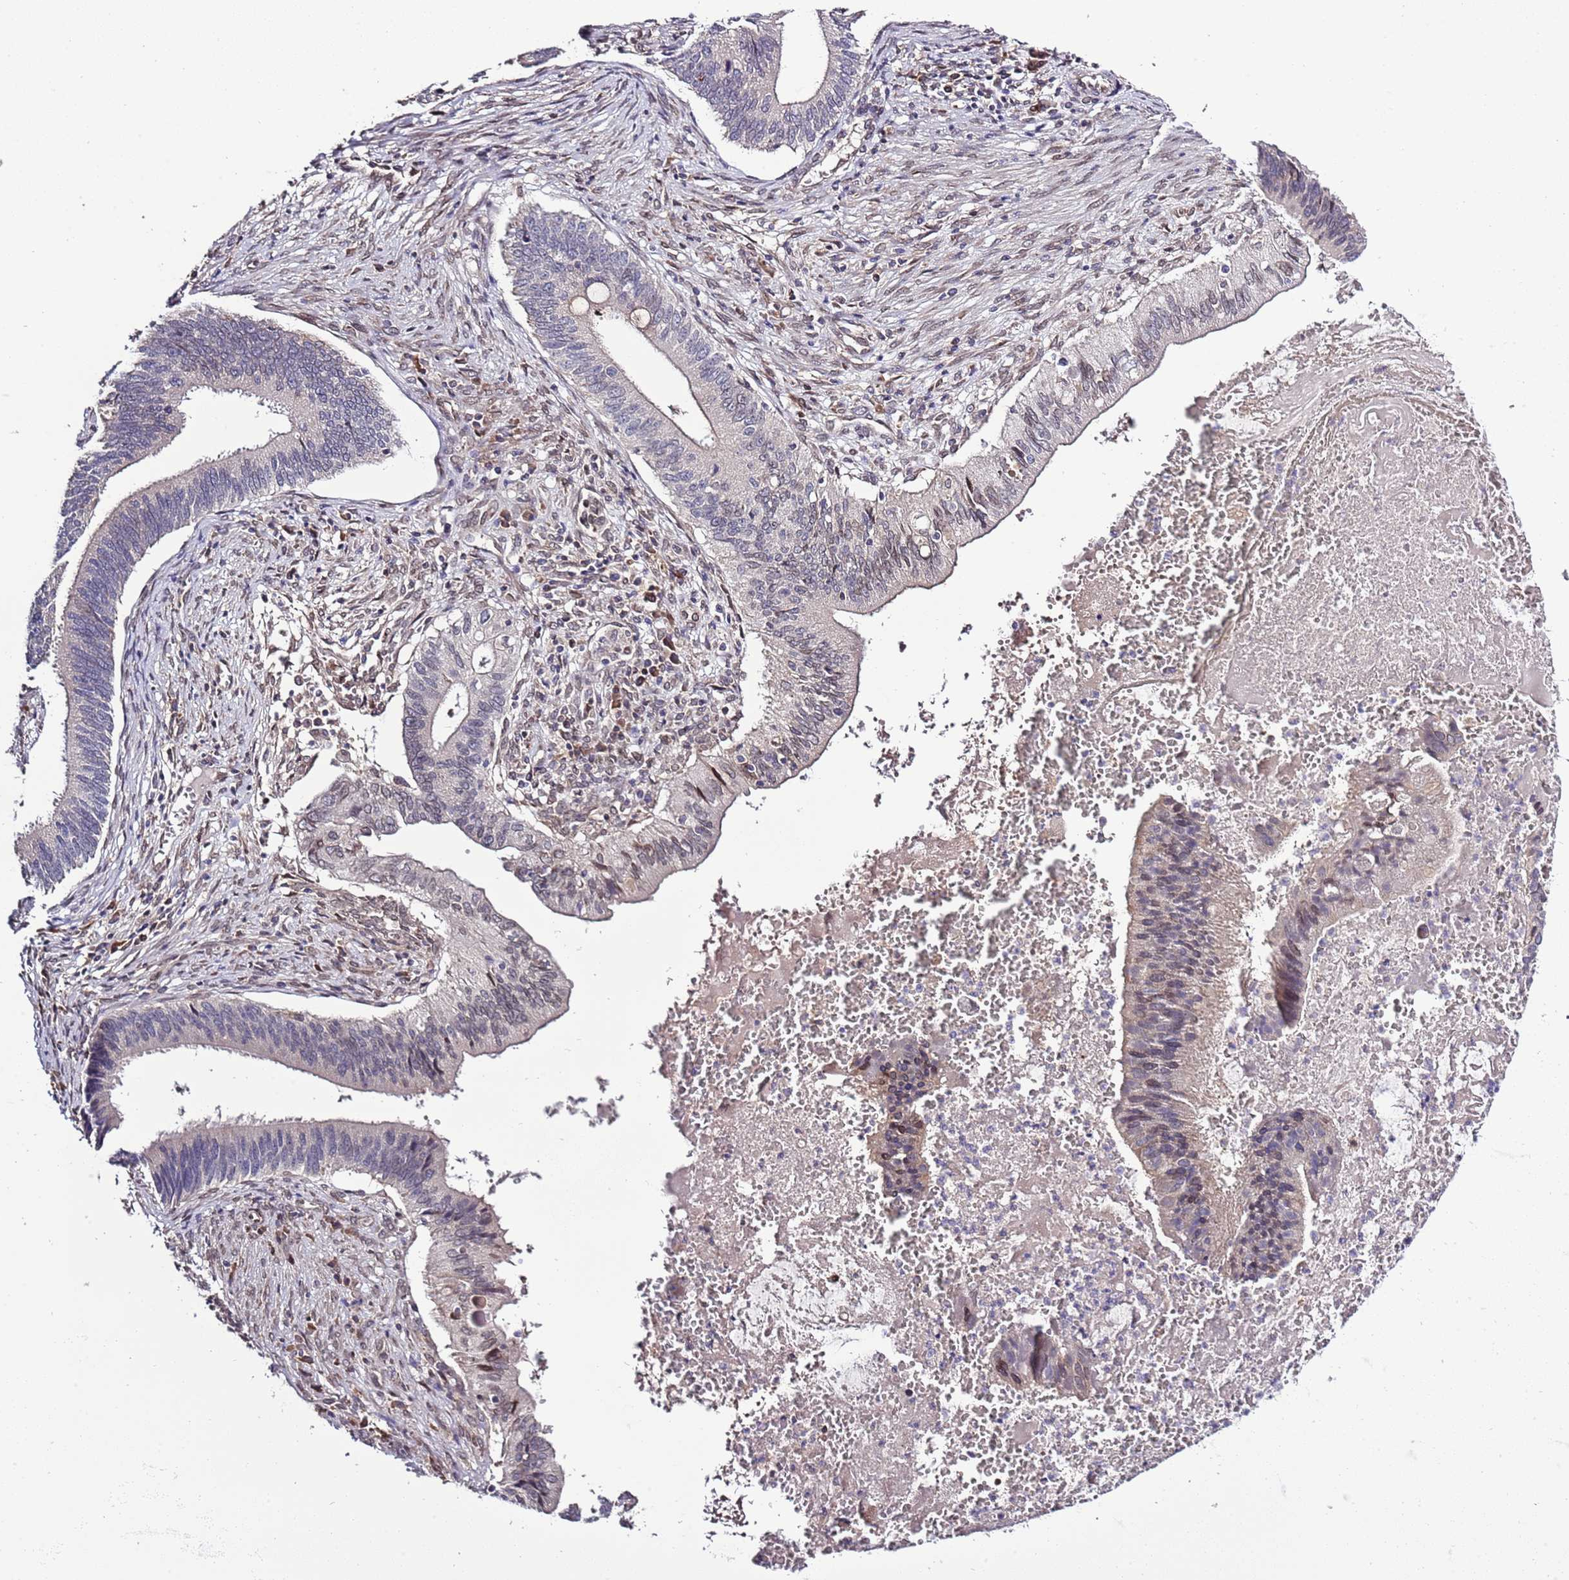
{"staining": {"intensity": "negative", "quantity": "none", "location": "none"}, "tissue": "cervical cancer", "cell_type": "Tumor cells", "image_type": "cancer", "snomed": [{"axis": "morphology", "description": "Adenocarcinoma, NOS"}, {"axis": "topography", "description": "Cervix"}], "caption": "High power microscopy photomicrograph of an immunohistochemistry (IHC) histopathology image of cervical cancer (adenocarcinoma), revealing no significant positivity in tumor cells. Brightfield microscopy of immunohistochemistry (IHC) stained with DAB (3,3'-diaminobenzidine) (brown) and hematoxylin (blue), captured at high magnification.", "gene": "ZNF665", "patient": {"sex": "female", "age": 42}}